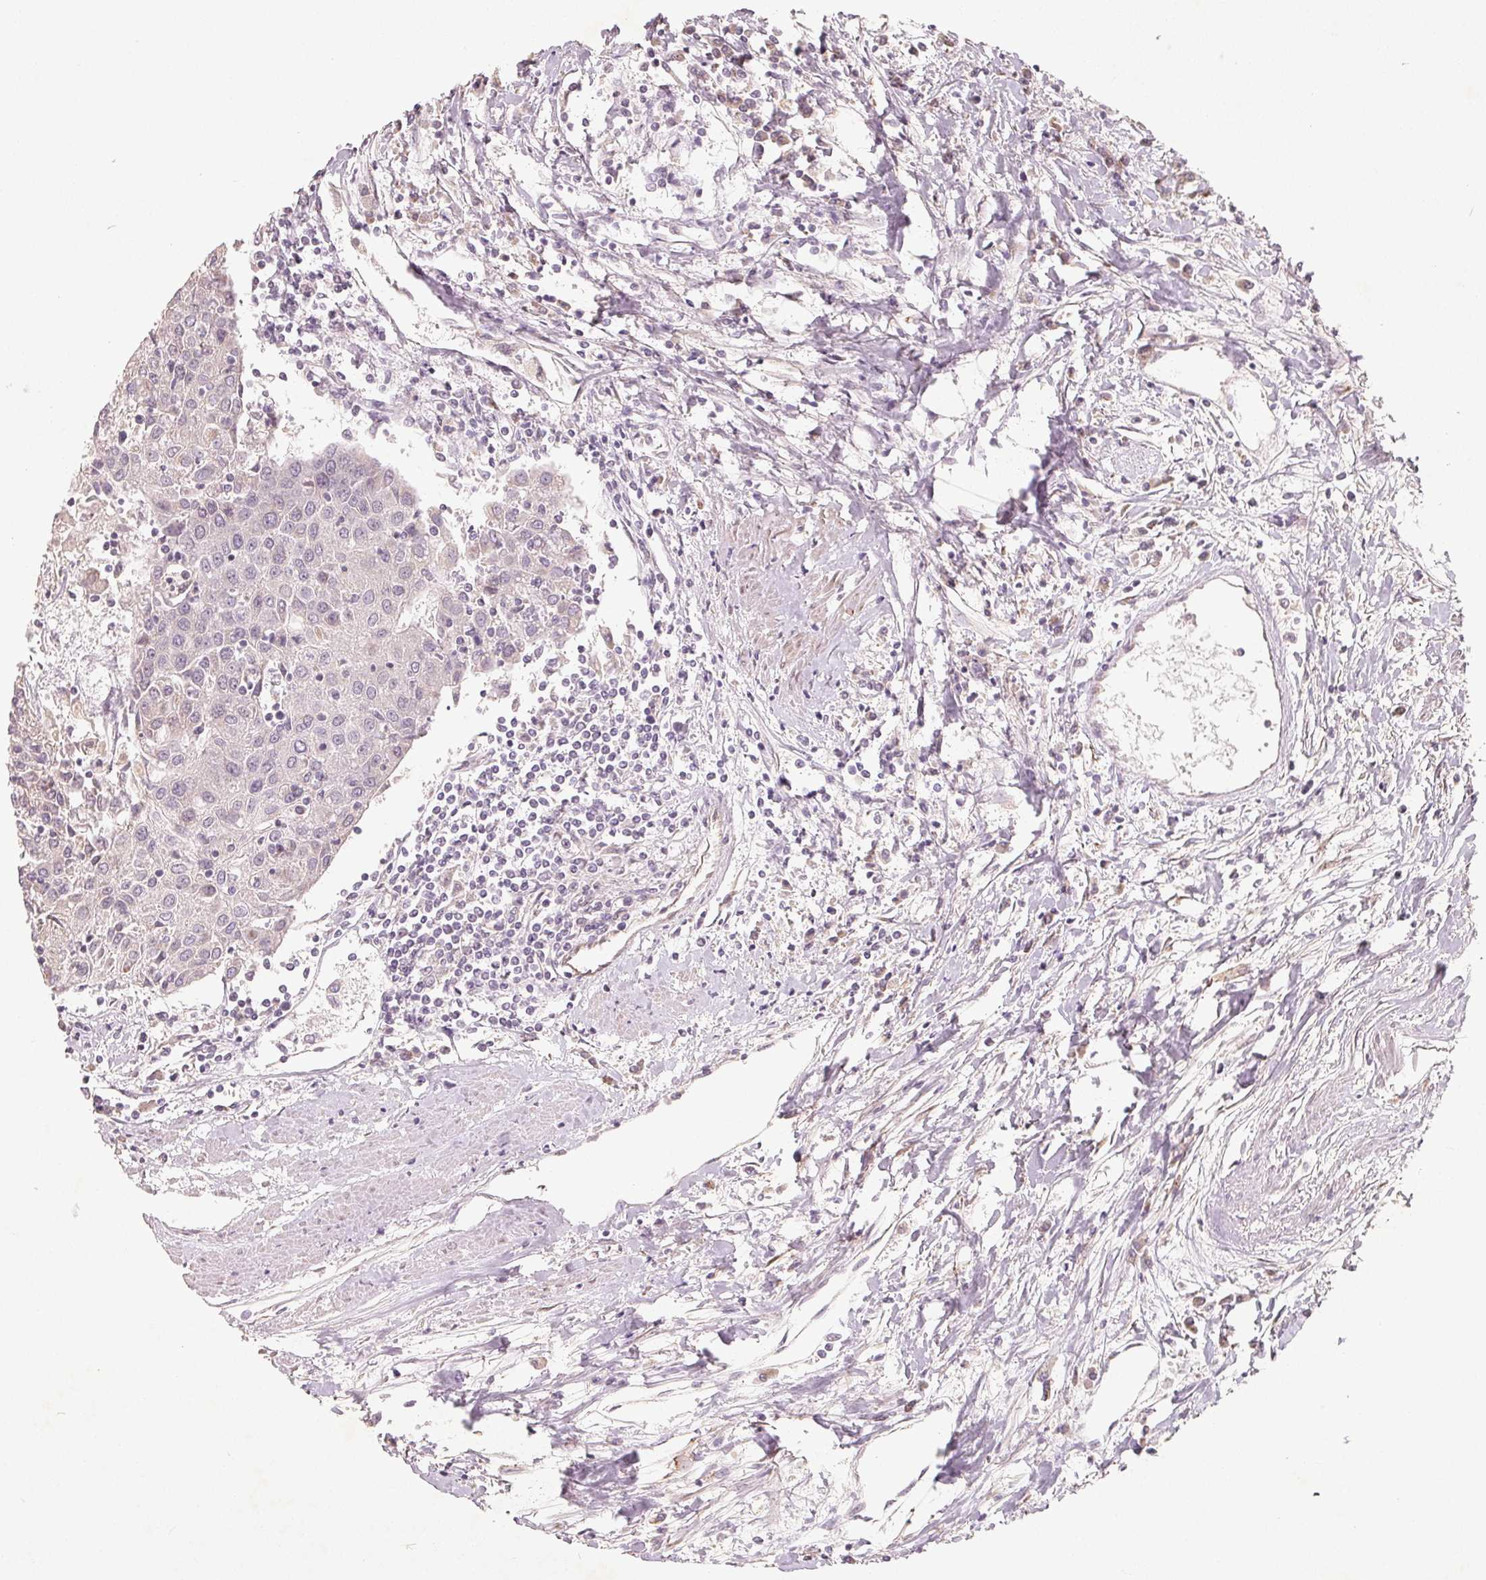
{"staining": {"intensity": "negative", "quantity": "none", "location": "none"}, "tissue": "urothelial cancer", "cell_type": "Tumor cells", "image_type": "cancer", "snomed": [{"axis": "morphology", "description": "Urothelial carcinoma, High grade"}, {"axis": "topography", "description": "Urinary bladder"}], "caption": "The histopathology image displays no significant staining in tumor cells of high-grade urothelial carcinoma.", "gene": "TMSB15B", "patient": {"sex": "female", "age": 85}}